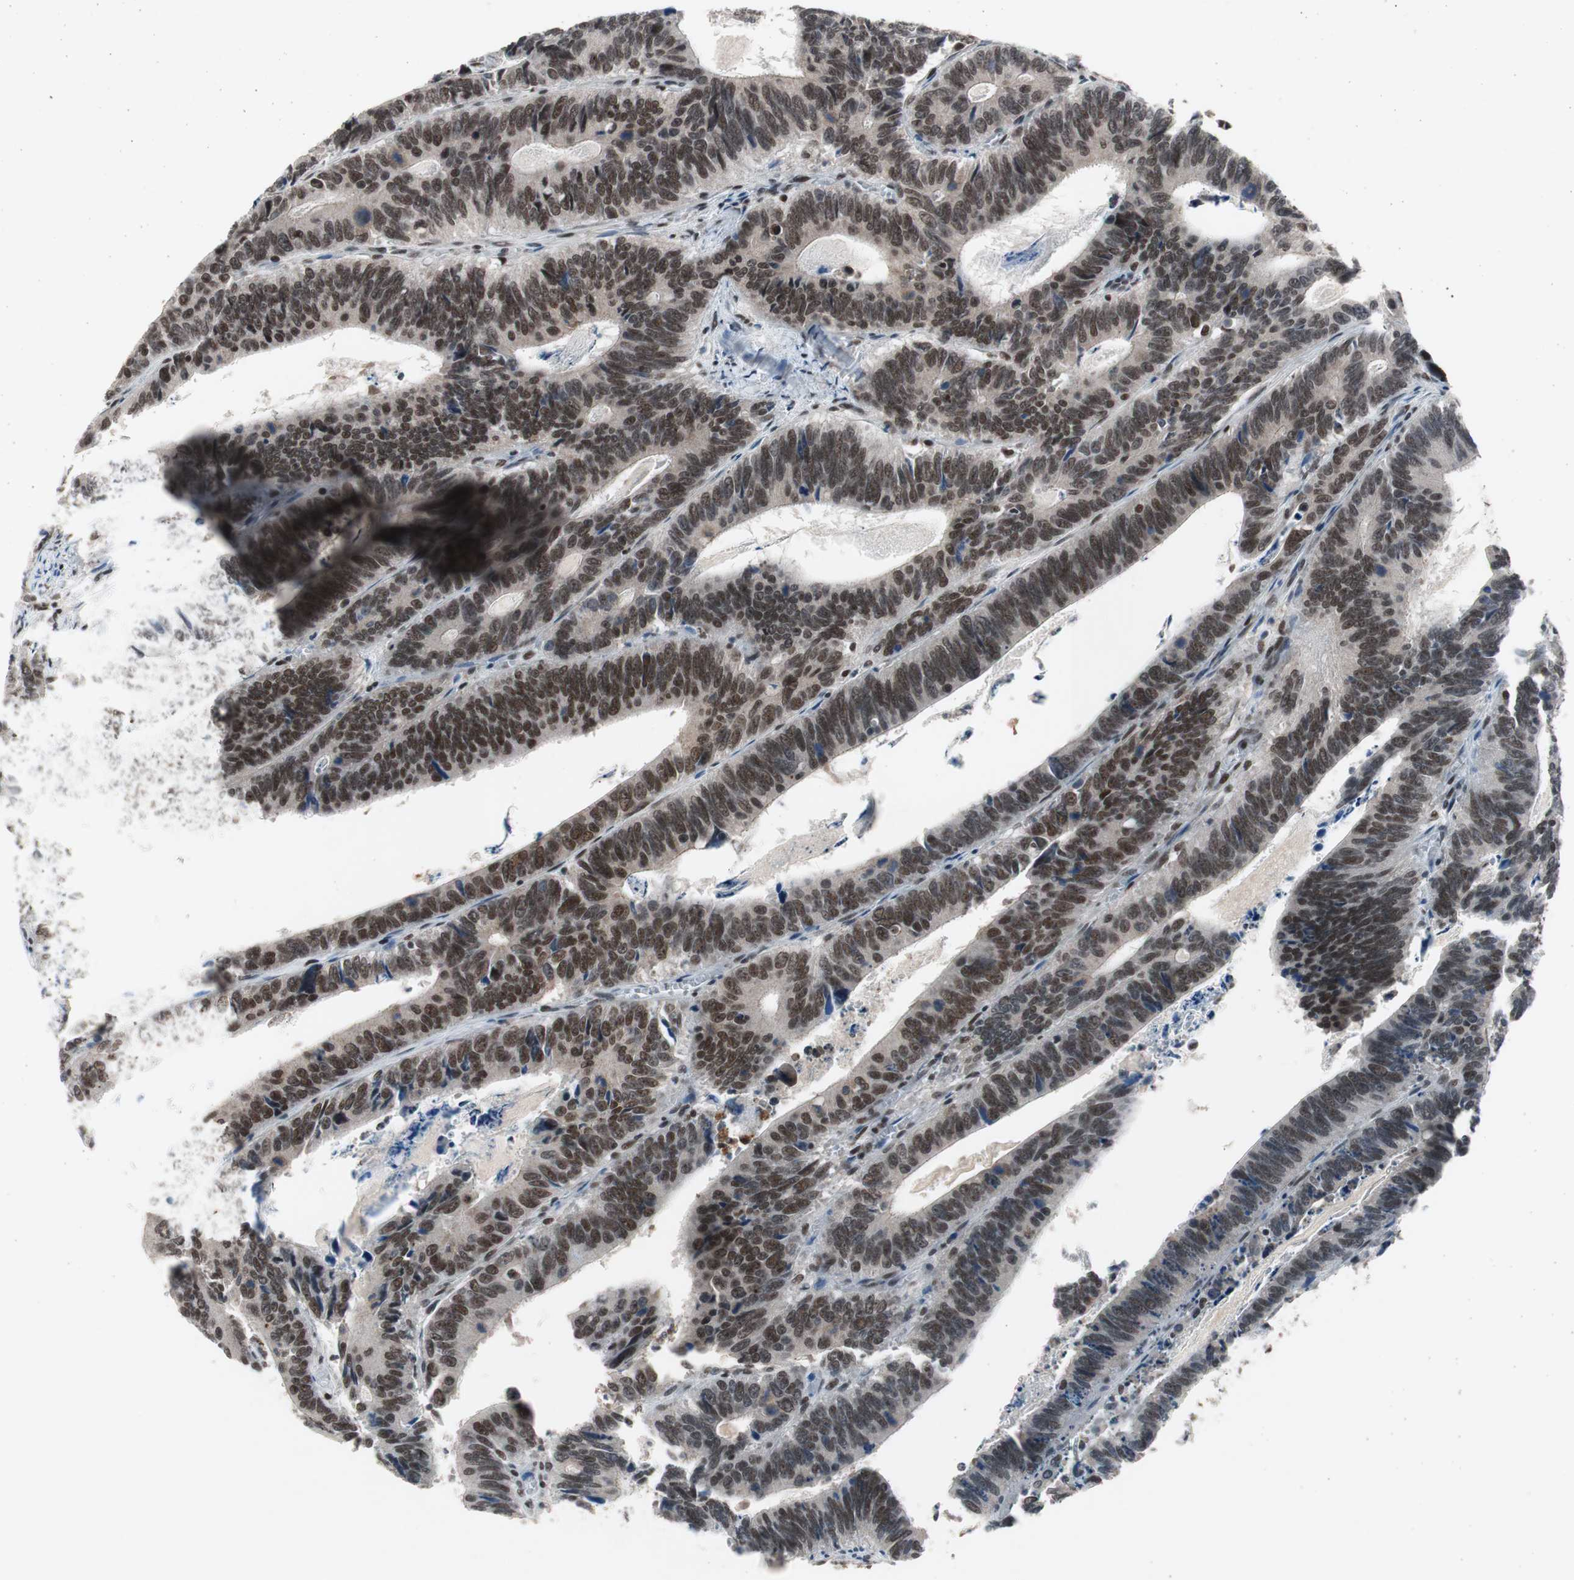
{"staining": {"intensity": "strong", "quantity": ">75%", "location": "nuclear"}, "tissue": "colorectal cancer", "cell_type": "Tumor cells", "image_type": "cancer", "snomed": [{"axis": "morphology", "description": "Adenocarcinoma, NOS"}, {"axis": "topography", "description": "Colon"}], "caption": "Brown immunohistochemical staining in colorectal cancer (adenocarcinoma) displays strong nuclear expression in approximately >75% of tumor cells. (DAB IHC, brown staining for protein, blue staining for nuclei).", "gene": "RPA1", "patient": {"sex": "male", "age": 72}}